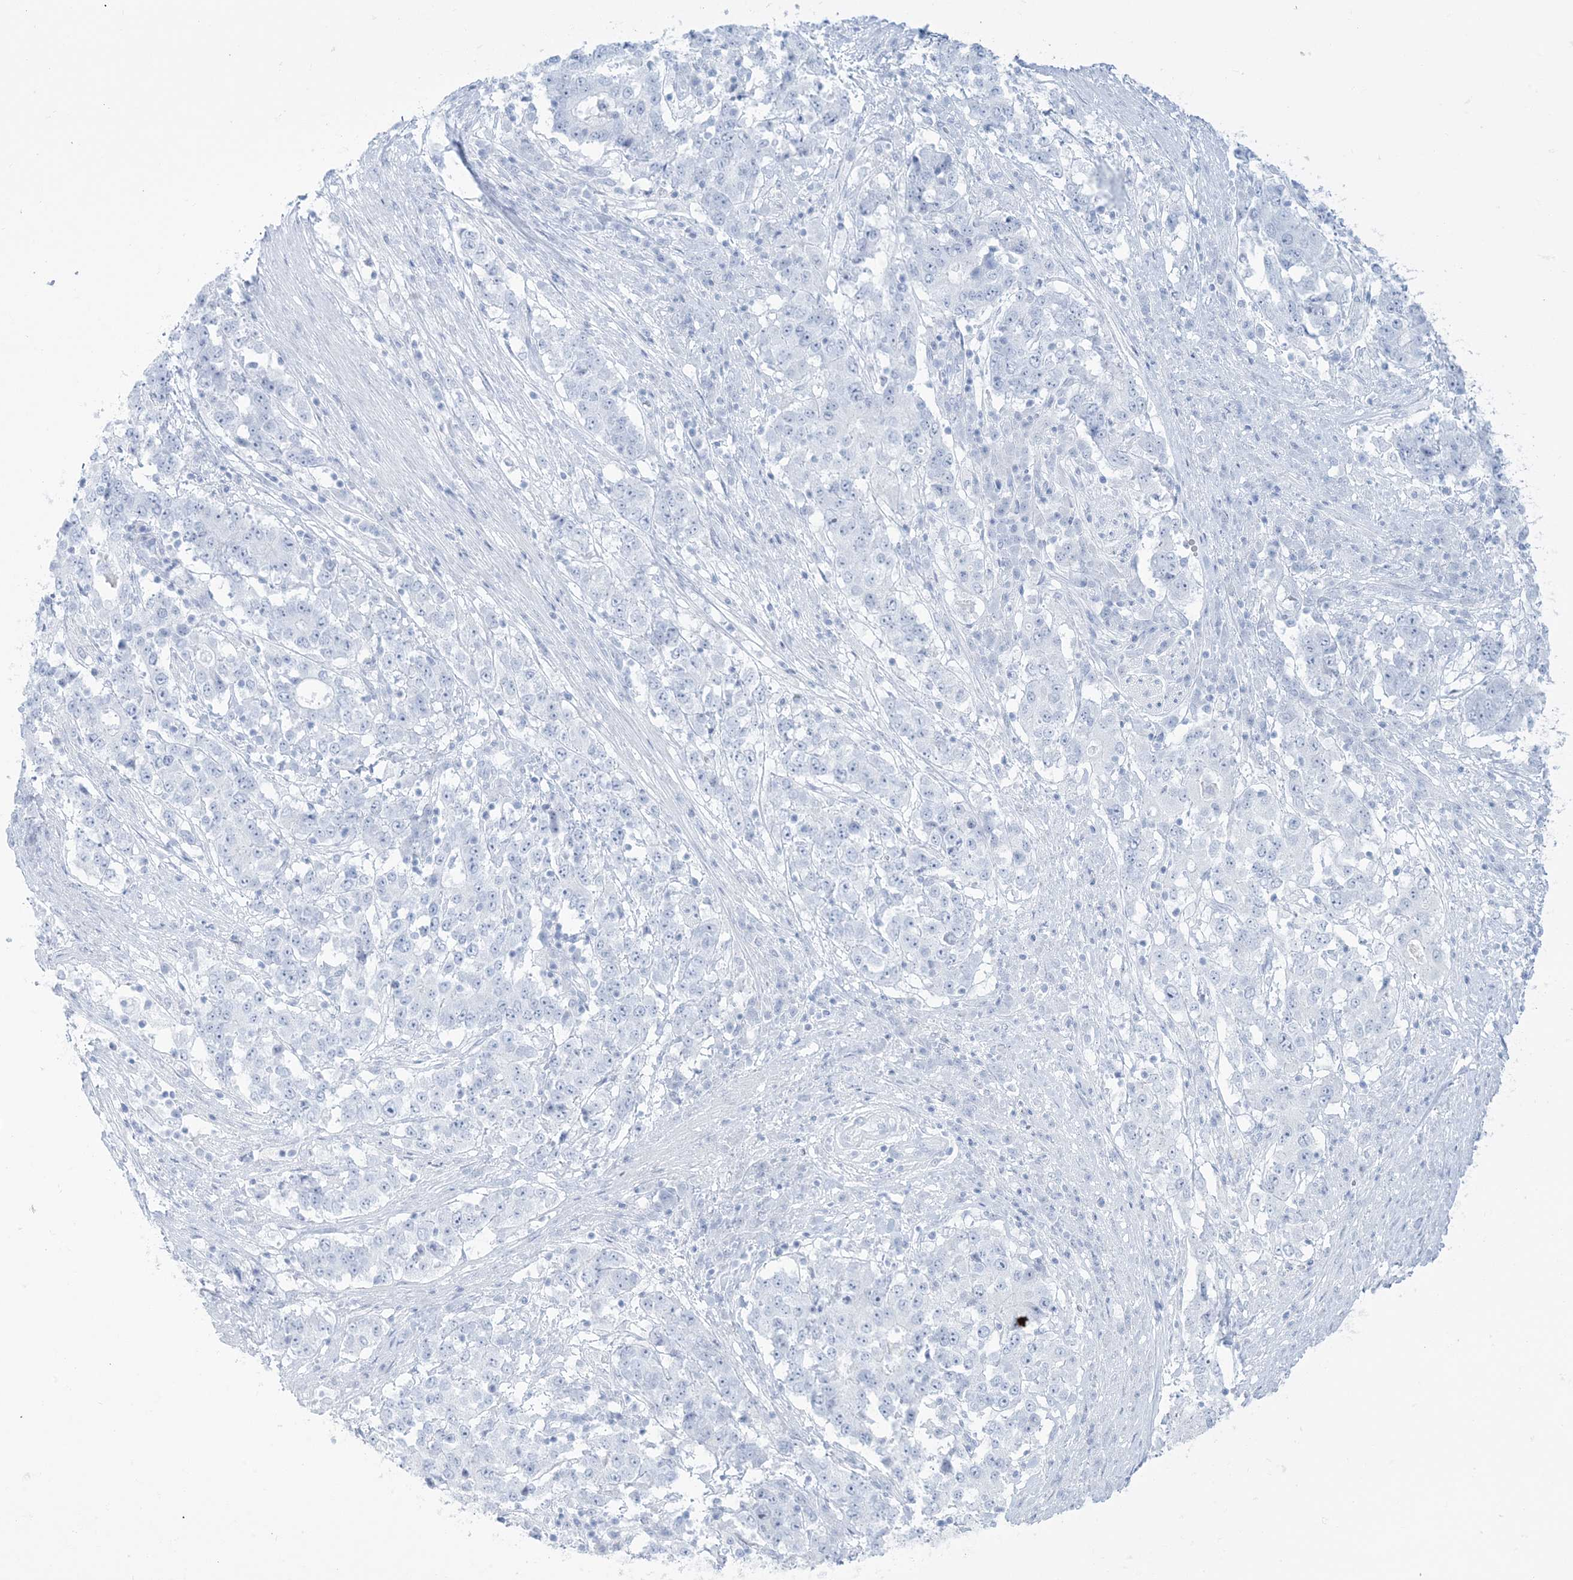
{"staining": {"intensity": "negative", "quantity": "none", "location": "none"}, "tissue": "stomach cancer", "cell_type": "Tumor cells", "image_type": "cancer", "snomed": [{"axis": "morphology", "description": "Adenocarcinoma, NOS"}, {"axis": "topography", "description": "Stomach"}], "caption": "Adenocarcinoma (stomach) was stained to show a protein in brown. There is no significant expression in tumor cells.", "gene": "AGXT", "patient": {"sex": "male", "age": 59}}